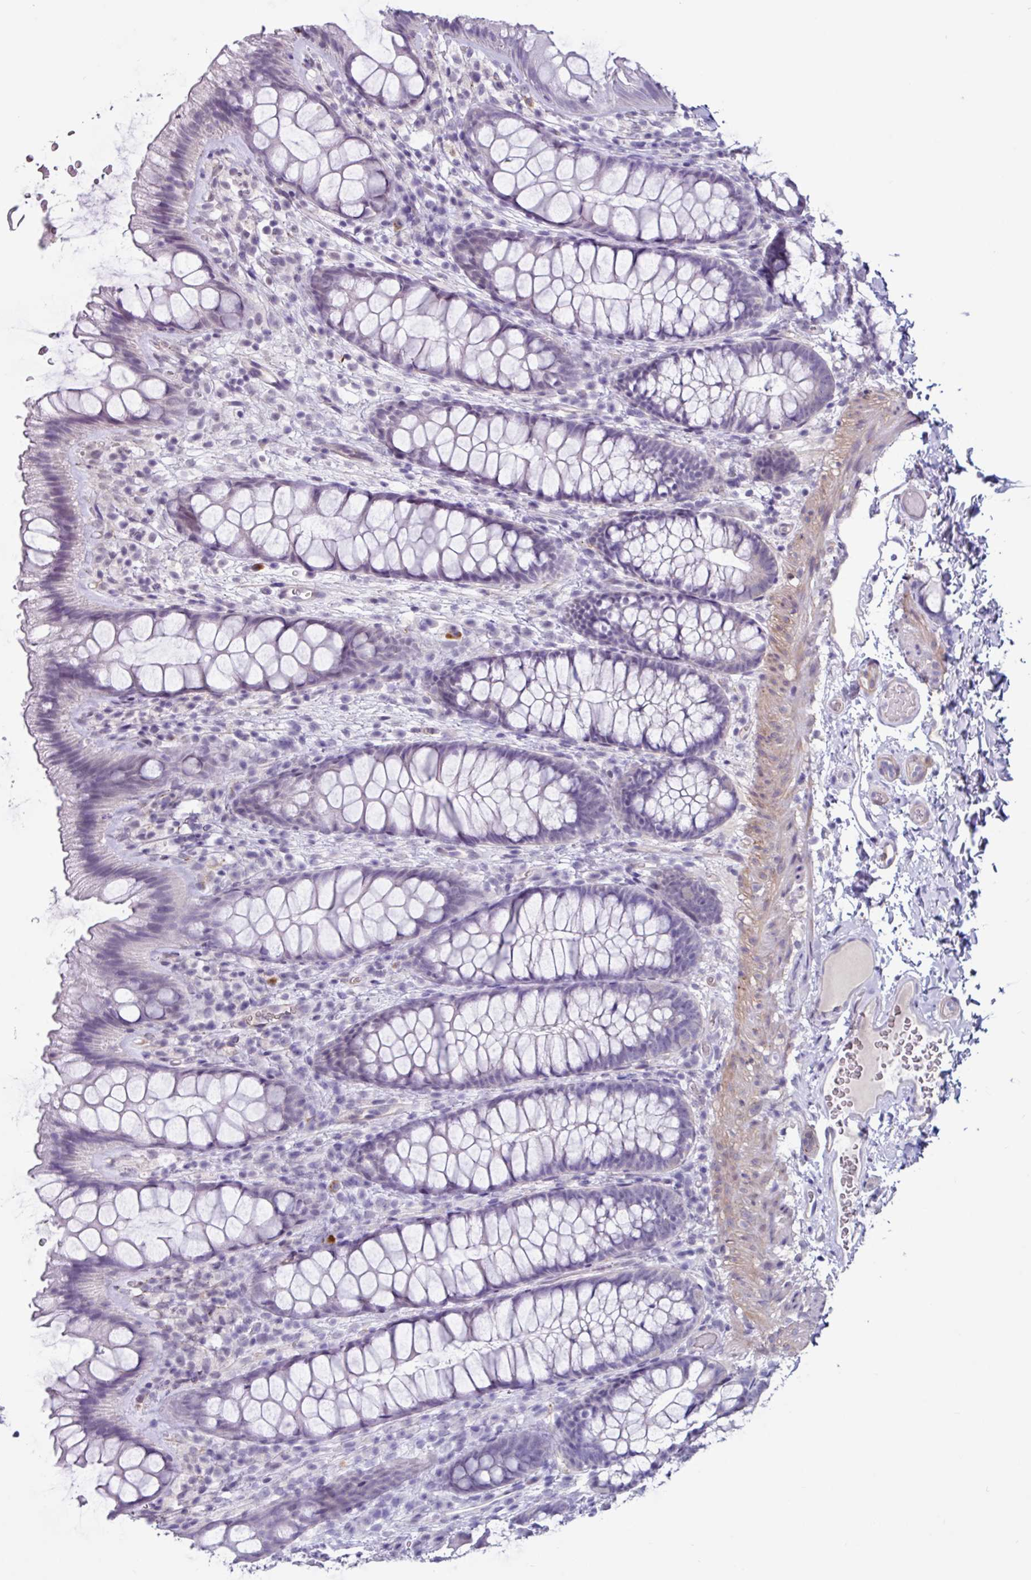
{"staining": {"intensity": "negative", "quantity": "none", "location": "none"}, "tissue": "colon", "cell_type": "Endothelial cells", "image_type": "normal", "snomed": [{"axis": "morphology", "description": "Normal tissue, NOS"}, {"axis": "topography", "description": "Colon"}], "caption": "Endothelial cells are negative for protein expression in benign human colon. The staining is performed using DAB brown chromogen with nuclei counter-stained in using hematoxylin.", "gene": "OTX1", "patient": {"sex": "male", "age": 46}}